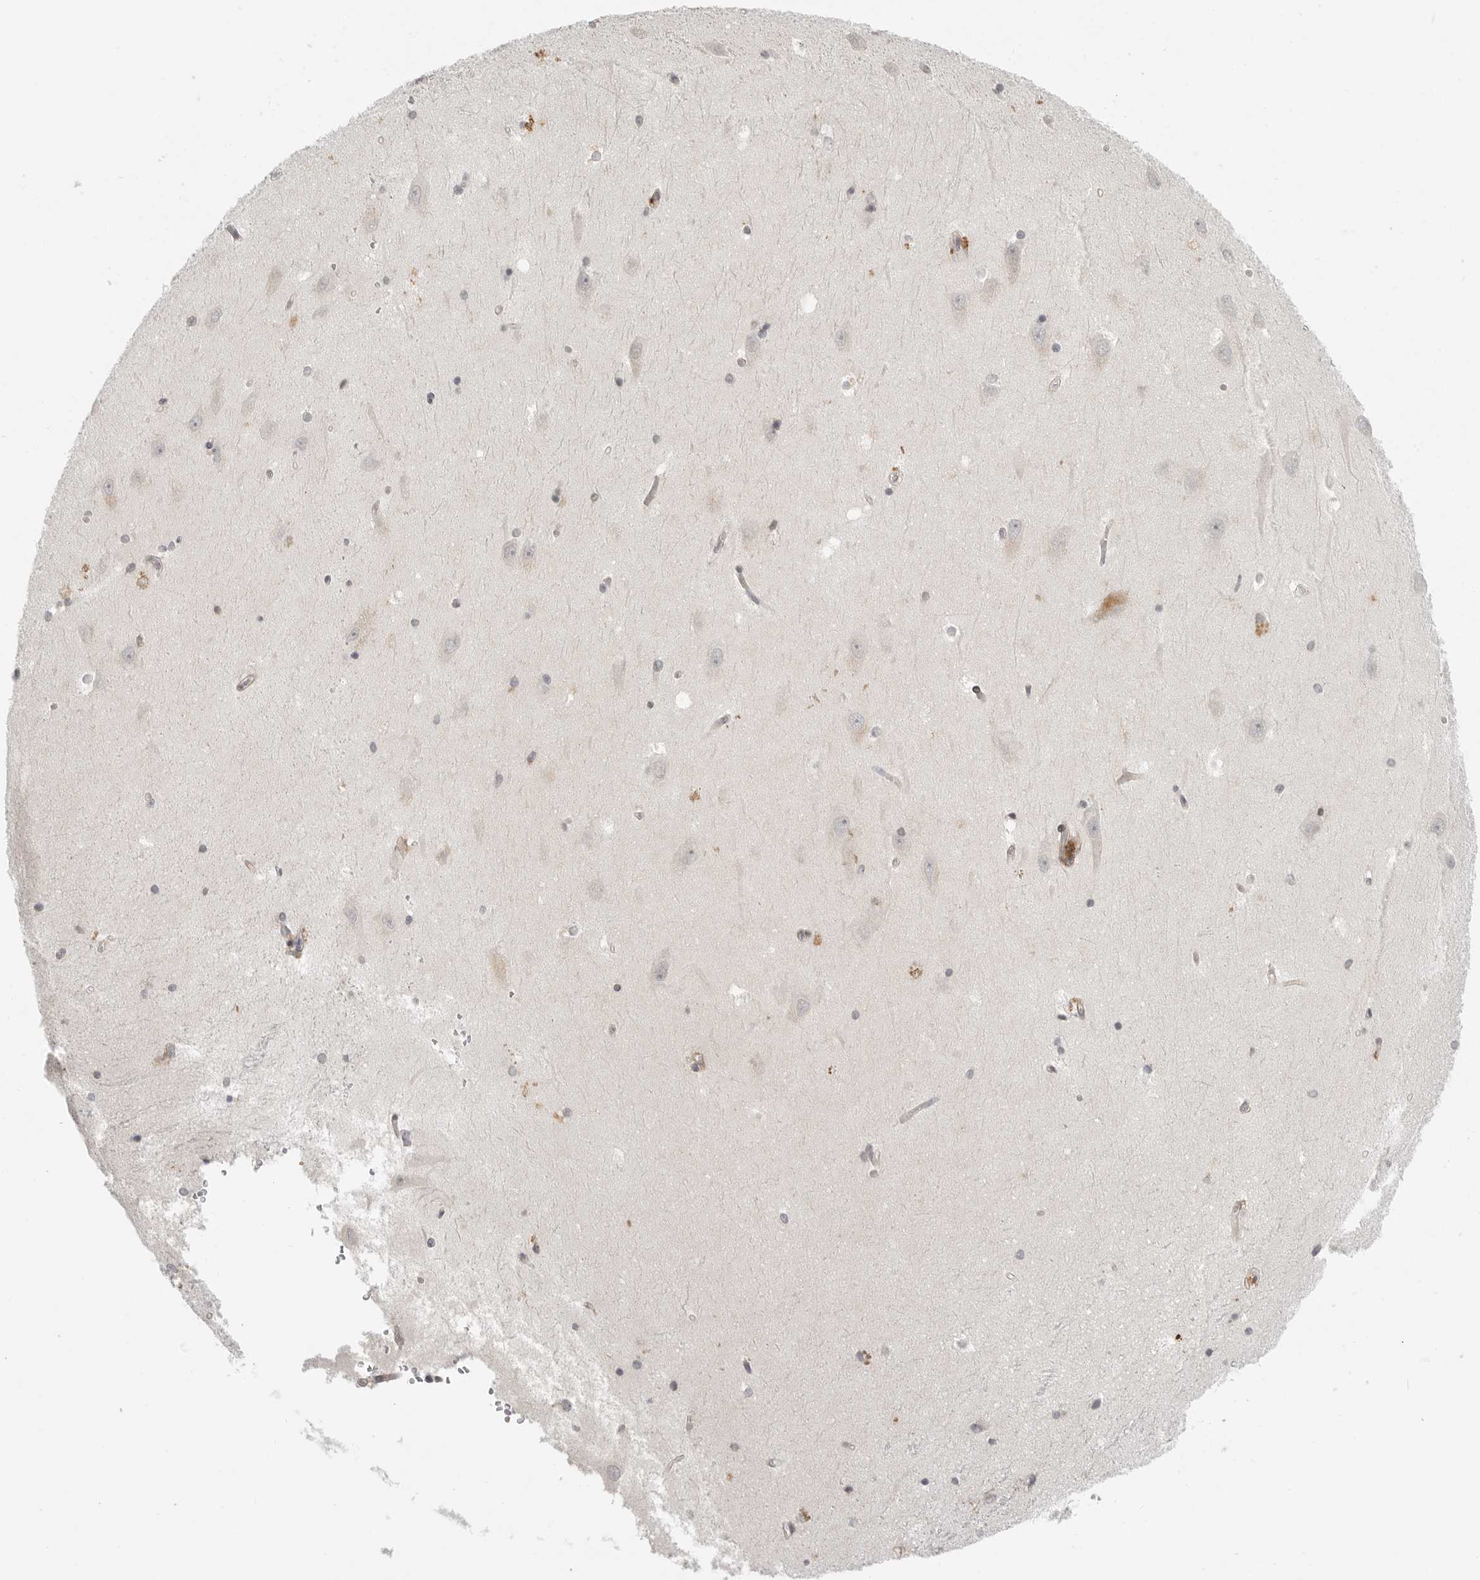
{"staining": {"intensity": "negative", "quantity": "none", "location": "none"}, "tissue": "hippocampus", "cell_type": "Glial cells", "image_type": "normal", "snomed": [{"axis": "morphology", "description": "Normal tissue, NOS"}, {"axis": "topography", "description": "Hippocampus"}], "caption": "Micrograph shows no significant protein staining in glial cells of normal hippocampus. (Stains: DAB (3,3'-diaminobenzidine) IHC with hematoxylin counter stain, Microscopy: brightfield microscopy at high magnification).", "gene": "SH3KBP1", "patient": {"sex": "male", "age": 45}}